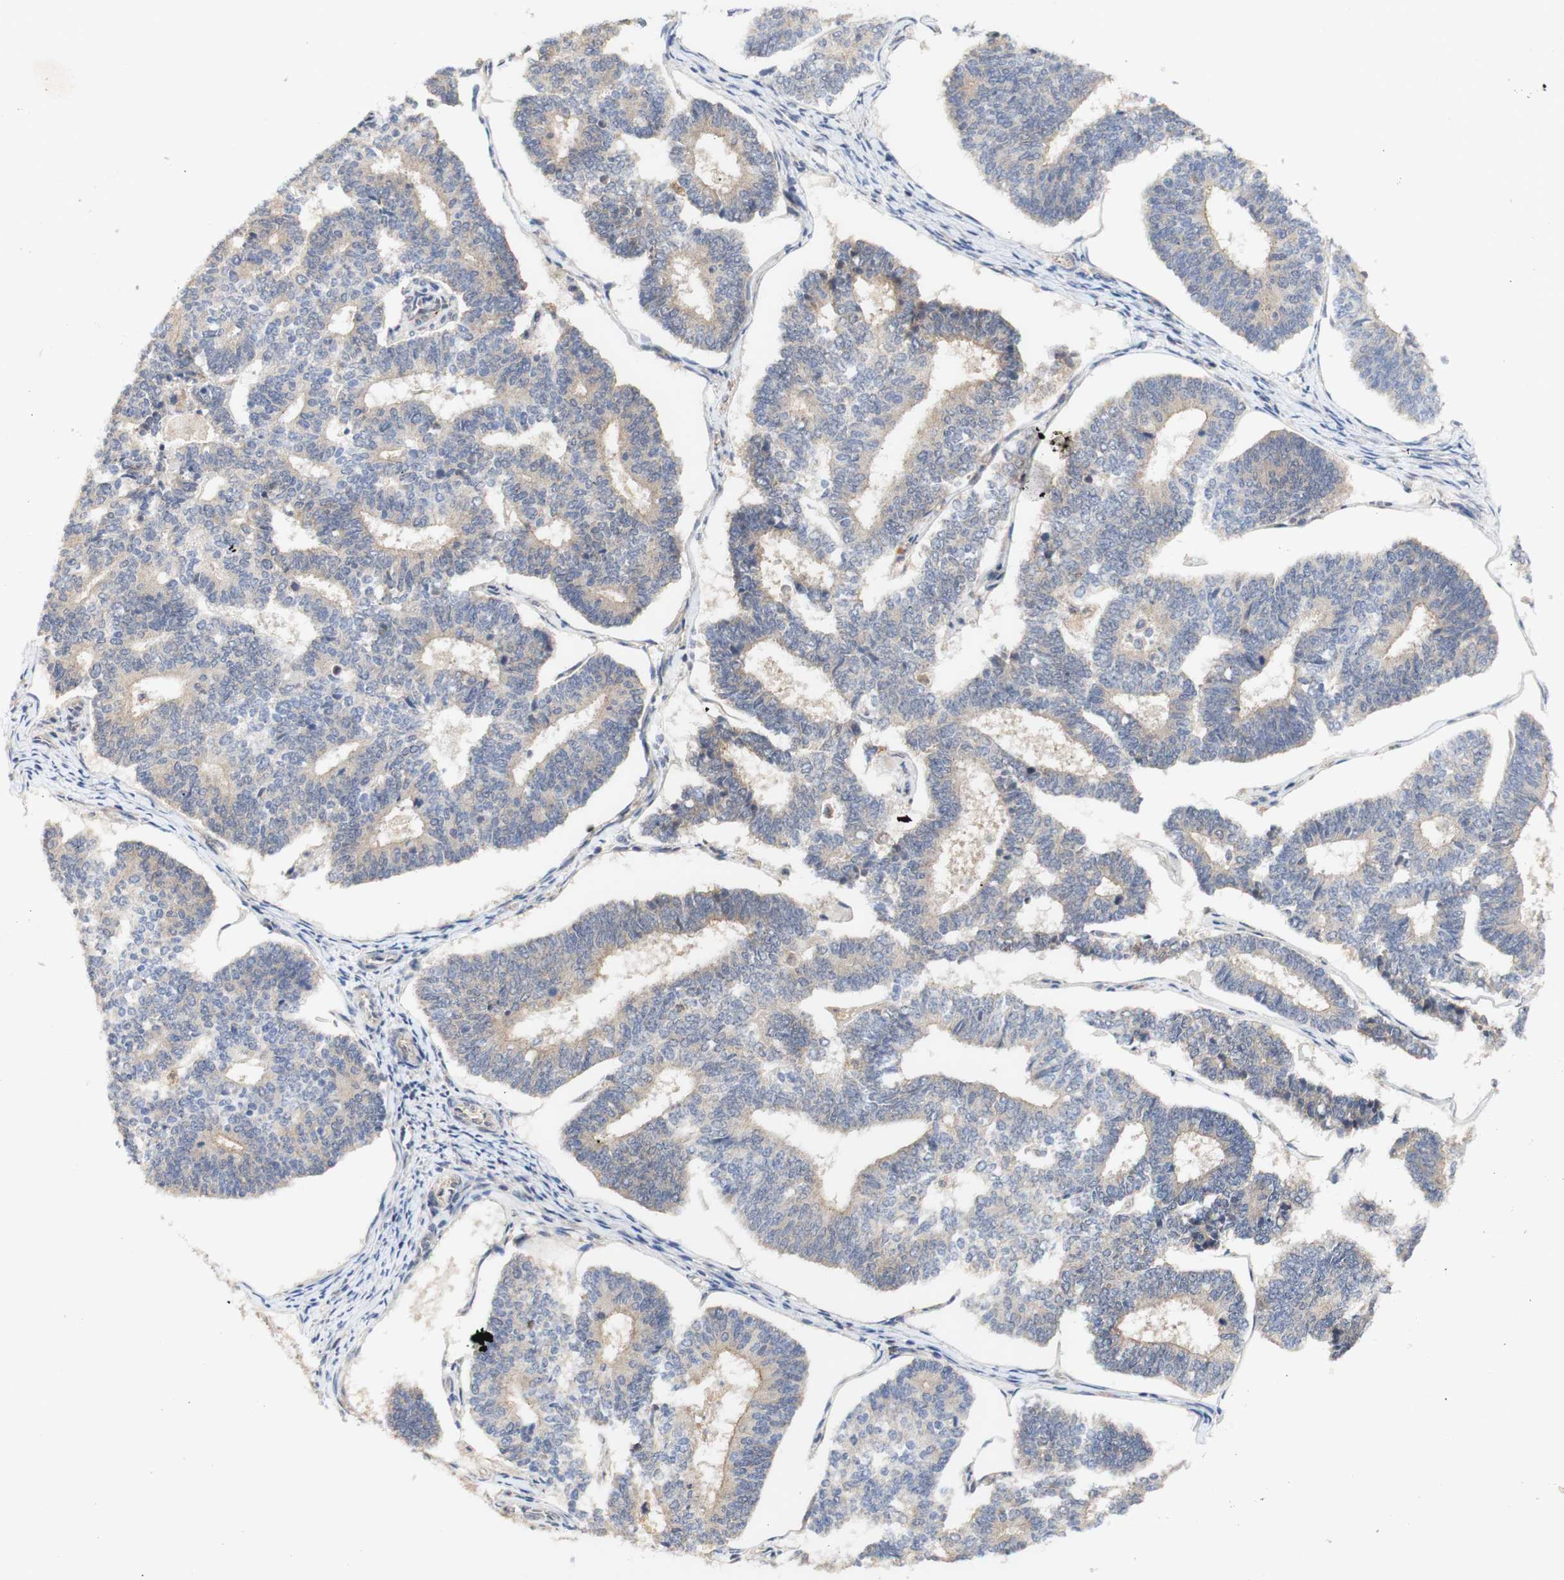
{"staining": {"intensity": "moderate", "quantity": ">75%", "location": "cytoplasmic/membranous"}, "tissue": "endometrial cancer", "cell_type": "Tumor cells", "image_type": "cancer", "snomed": [{"axis": "morphology", "description": "Adenocarcinoma, NOS"}, {"axis": "topography", "description": "Endometrium"}], "caption": "High-power microscopy captured an immunohistochemistry histopathology image of endometrial adenocarcinoma, revealing moderate cytoplasmic/membranous expression in about >75% of tumor cells.", "gene": "PIN1", "patient": {"sex": "female", "age": 70}}